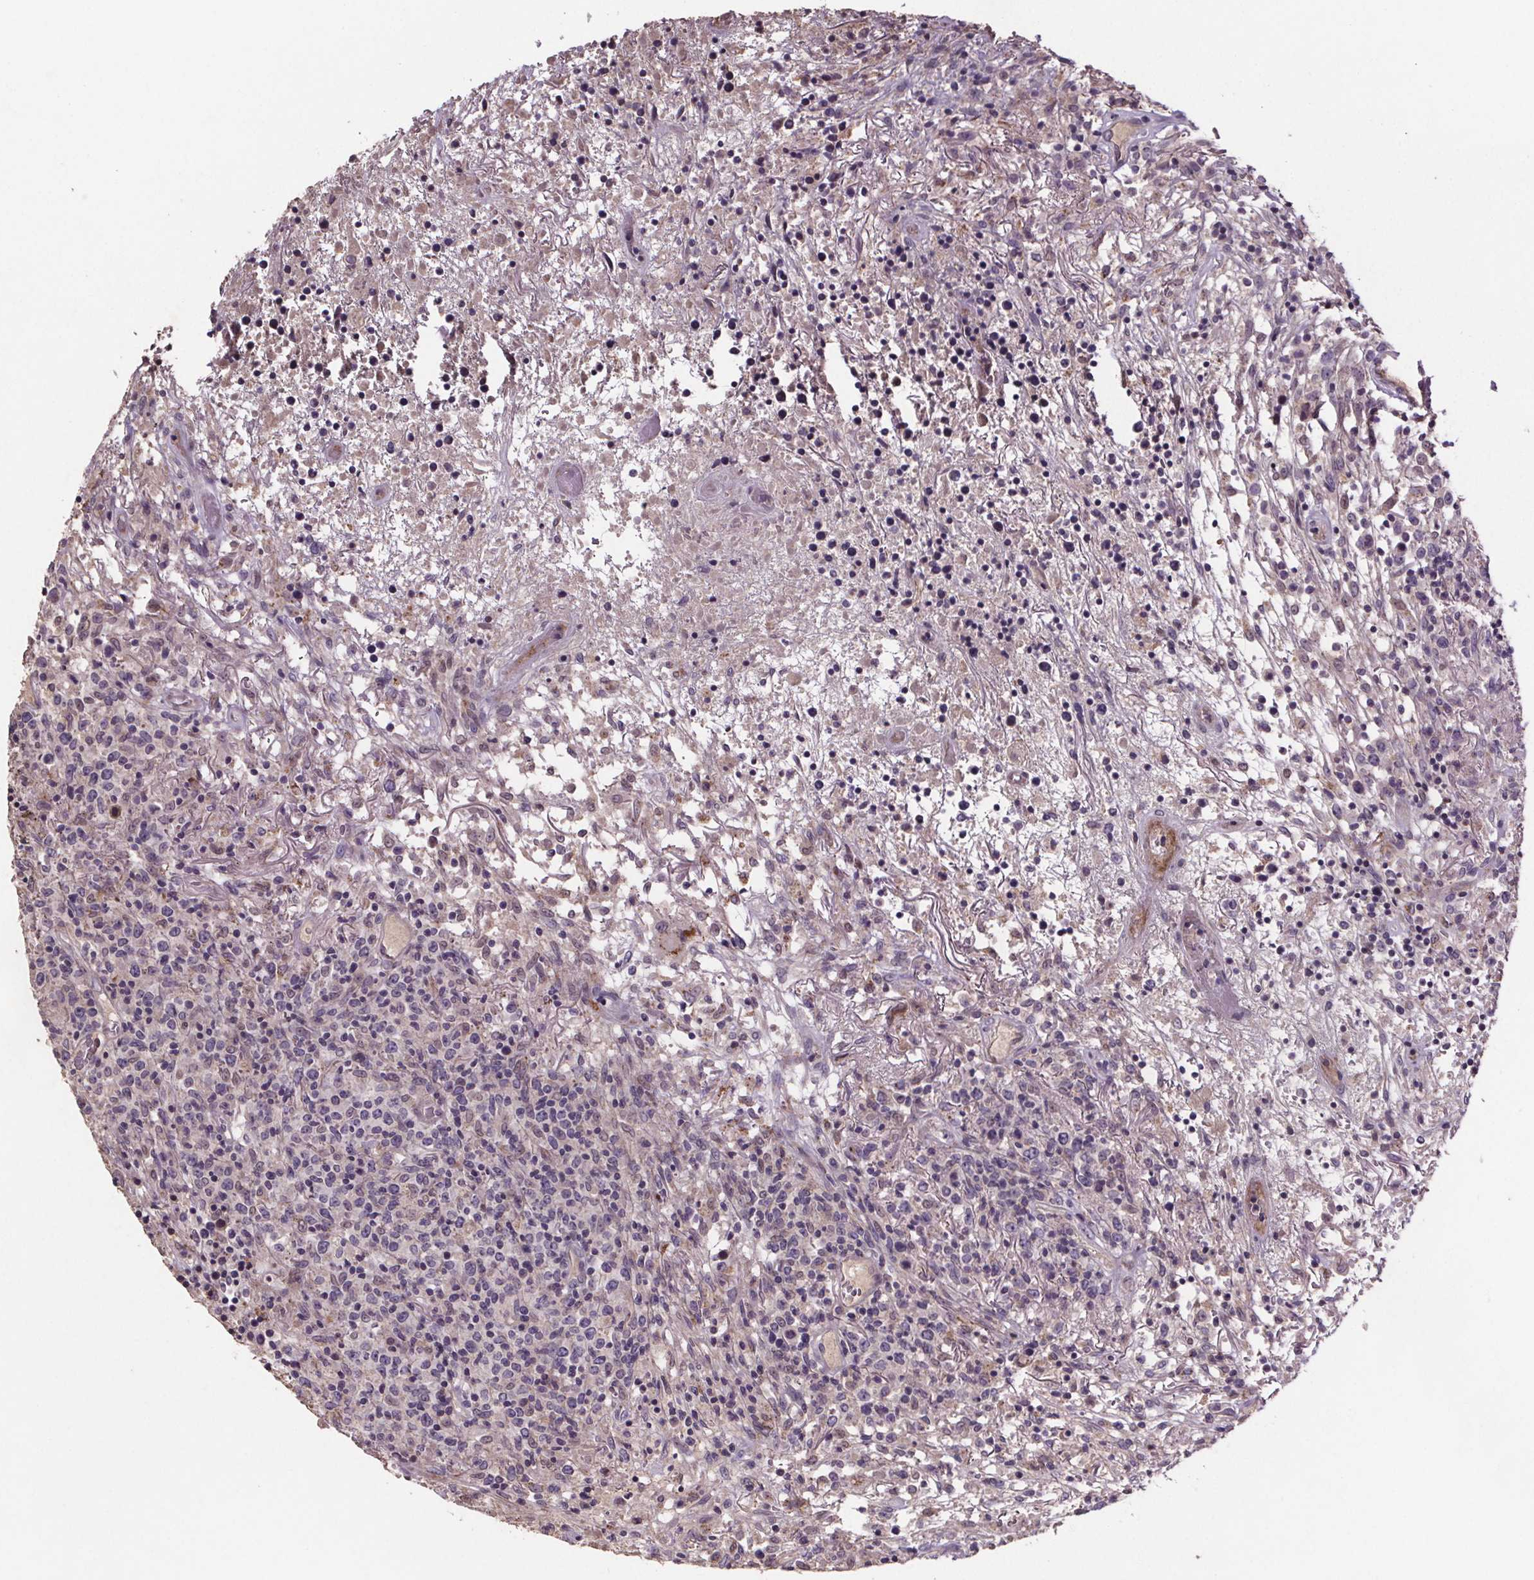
{"staining": {"intensity": "negative", "quantity": "none", "location": "none"}, "tissue": "lymphoma", "cell_type": "Tumor cells", "image_type": "cancer", "snomed": [{"axis": "morphology", "description": "Malignant lymphoma, non-Hodgkin's type, High grade"}, {"axis": "topography", "description": "Lung"}], "caption": "Immunohistochemistry (IHC) image of neoplastic tissue: malignant lymphoma, non-Hodgkin's type (high-grade) stained with DAB (3,3'-diaminobenzidine) displays no significant protein expression in tumor cells. (DAB immunohistochemistry (IHC) visualized using brightfield microscopy, high magnification).", "gene": "CLN3", "patient": {"sex": "male", "age": 79}}